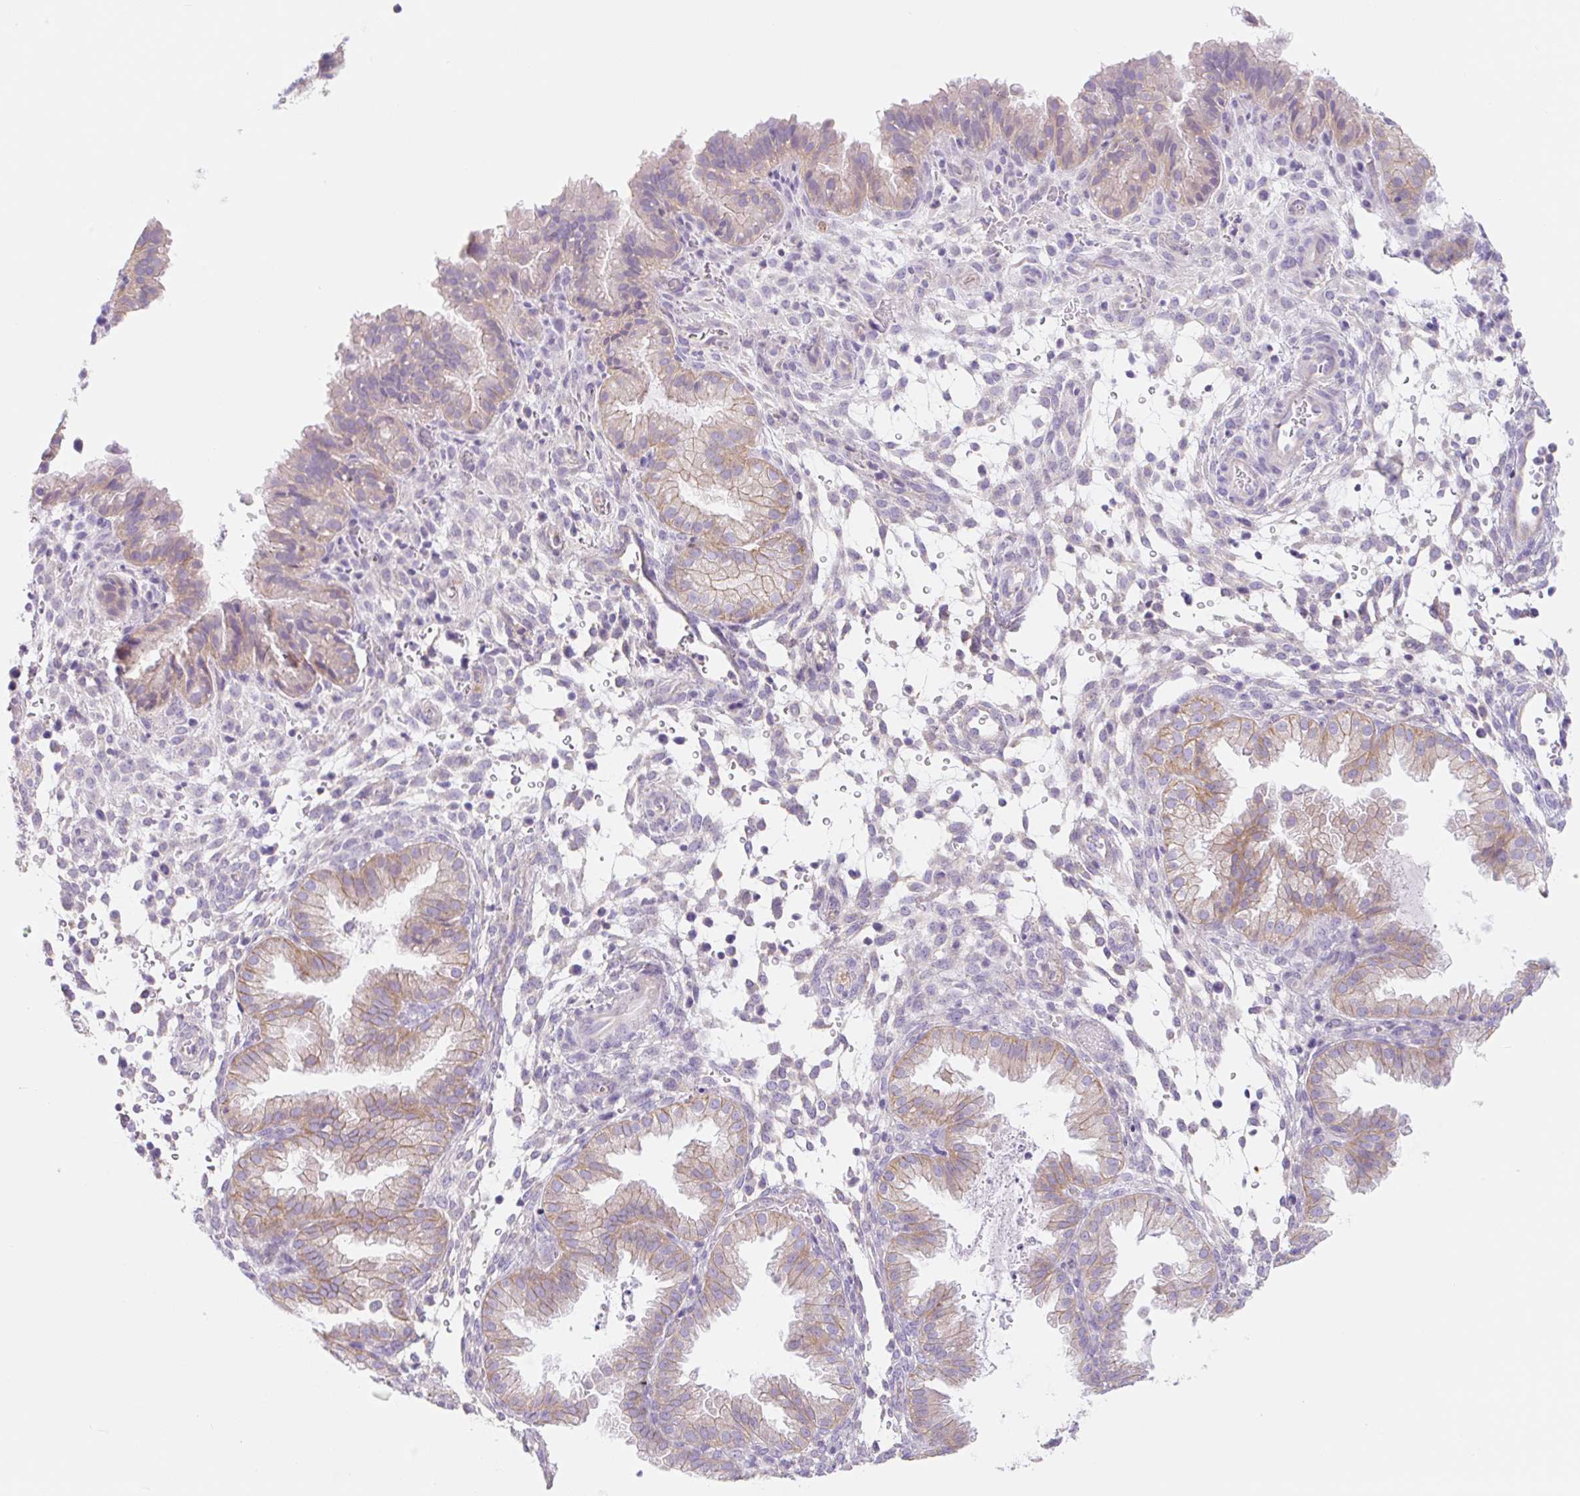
{"staining": {"intensity": "negative", "quantity": "none", "location": "none"}, "tissue": "endometrium", "cell_type": "Cells in endometrial stroma", "image_type": "normal", "snomed": [{"axis": "morphology", "description": "Normal tissue, NOS"}, {"axis": "topography", "description": "Endometrium"}], "caption": "Immunohistochemistry (IHC) of normal endometrium displays no positivity in cells in endometrial stroma.", "gene": "LYVE1", "patient": {"sex": "female", "age": 33}}